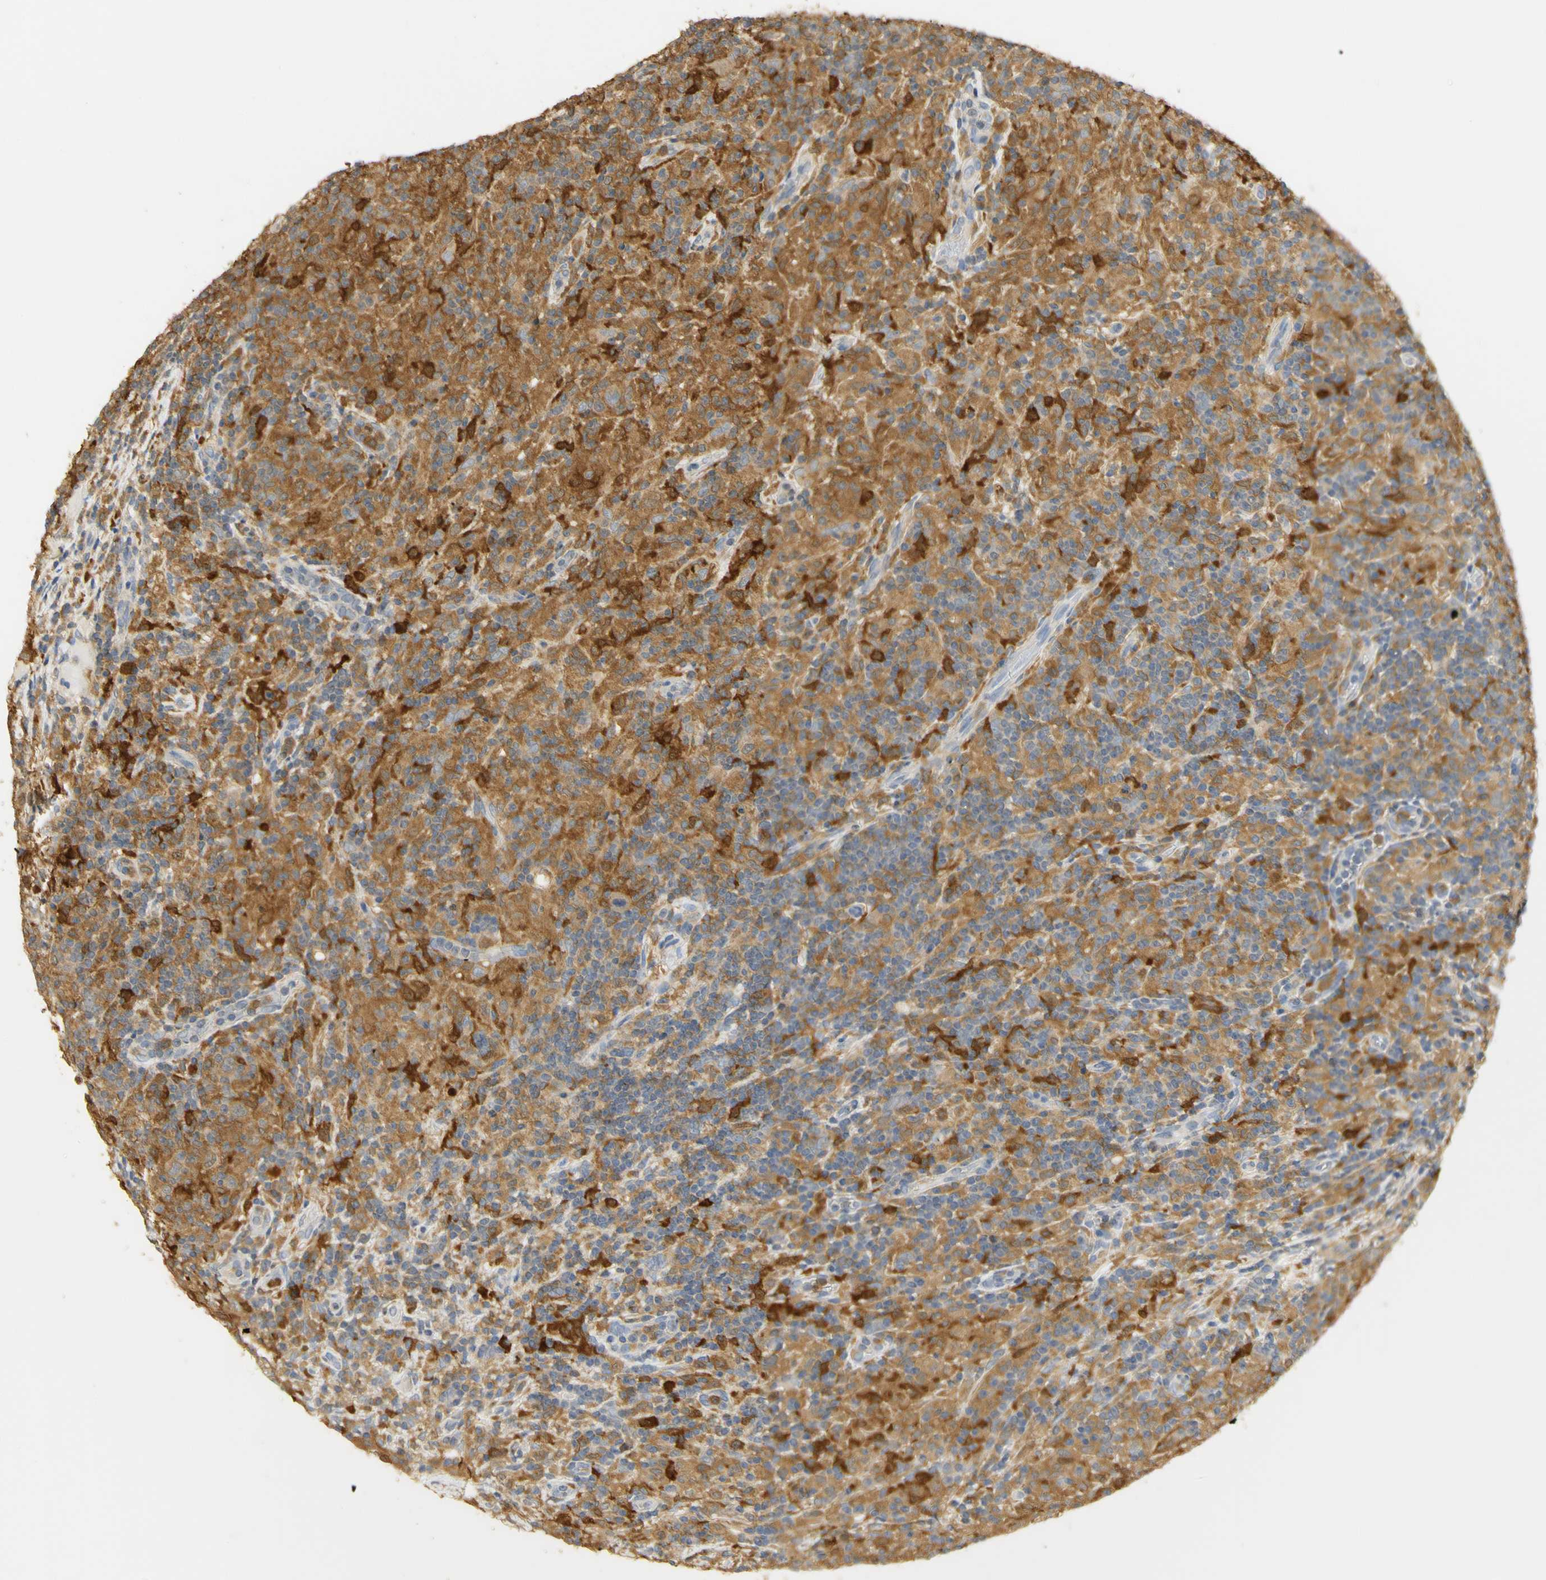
{"staining": {"intensity": "moderate", "quantity": ">75%", "location": "cytoplasmic/membranous"}, "tissue": "lymphoma", "cell_type": "Tumor cells", "image_type": "cancer", "snomed": [{"axis": "morphology", "description": "Hodgkin's disease, NOS"}, {"axis": "topography", "description": "Lymph node"}], "caption": "Immunohistochemistry (IHC) image of Hodgkin's disease stained for a protein (brown), which shows medium levels of moderate cytoplasmic/membranous staining in approximately >75% of tumor cells.", "gene": "PAK1", "patient": {"sex": "male", "age": 70}}